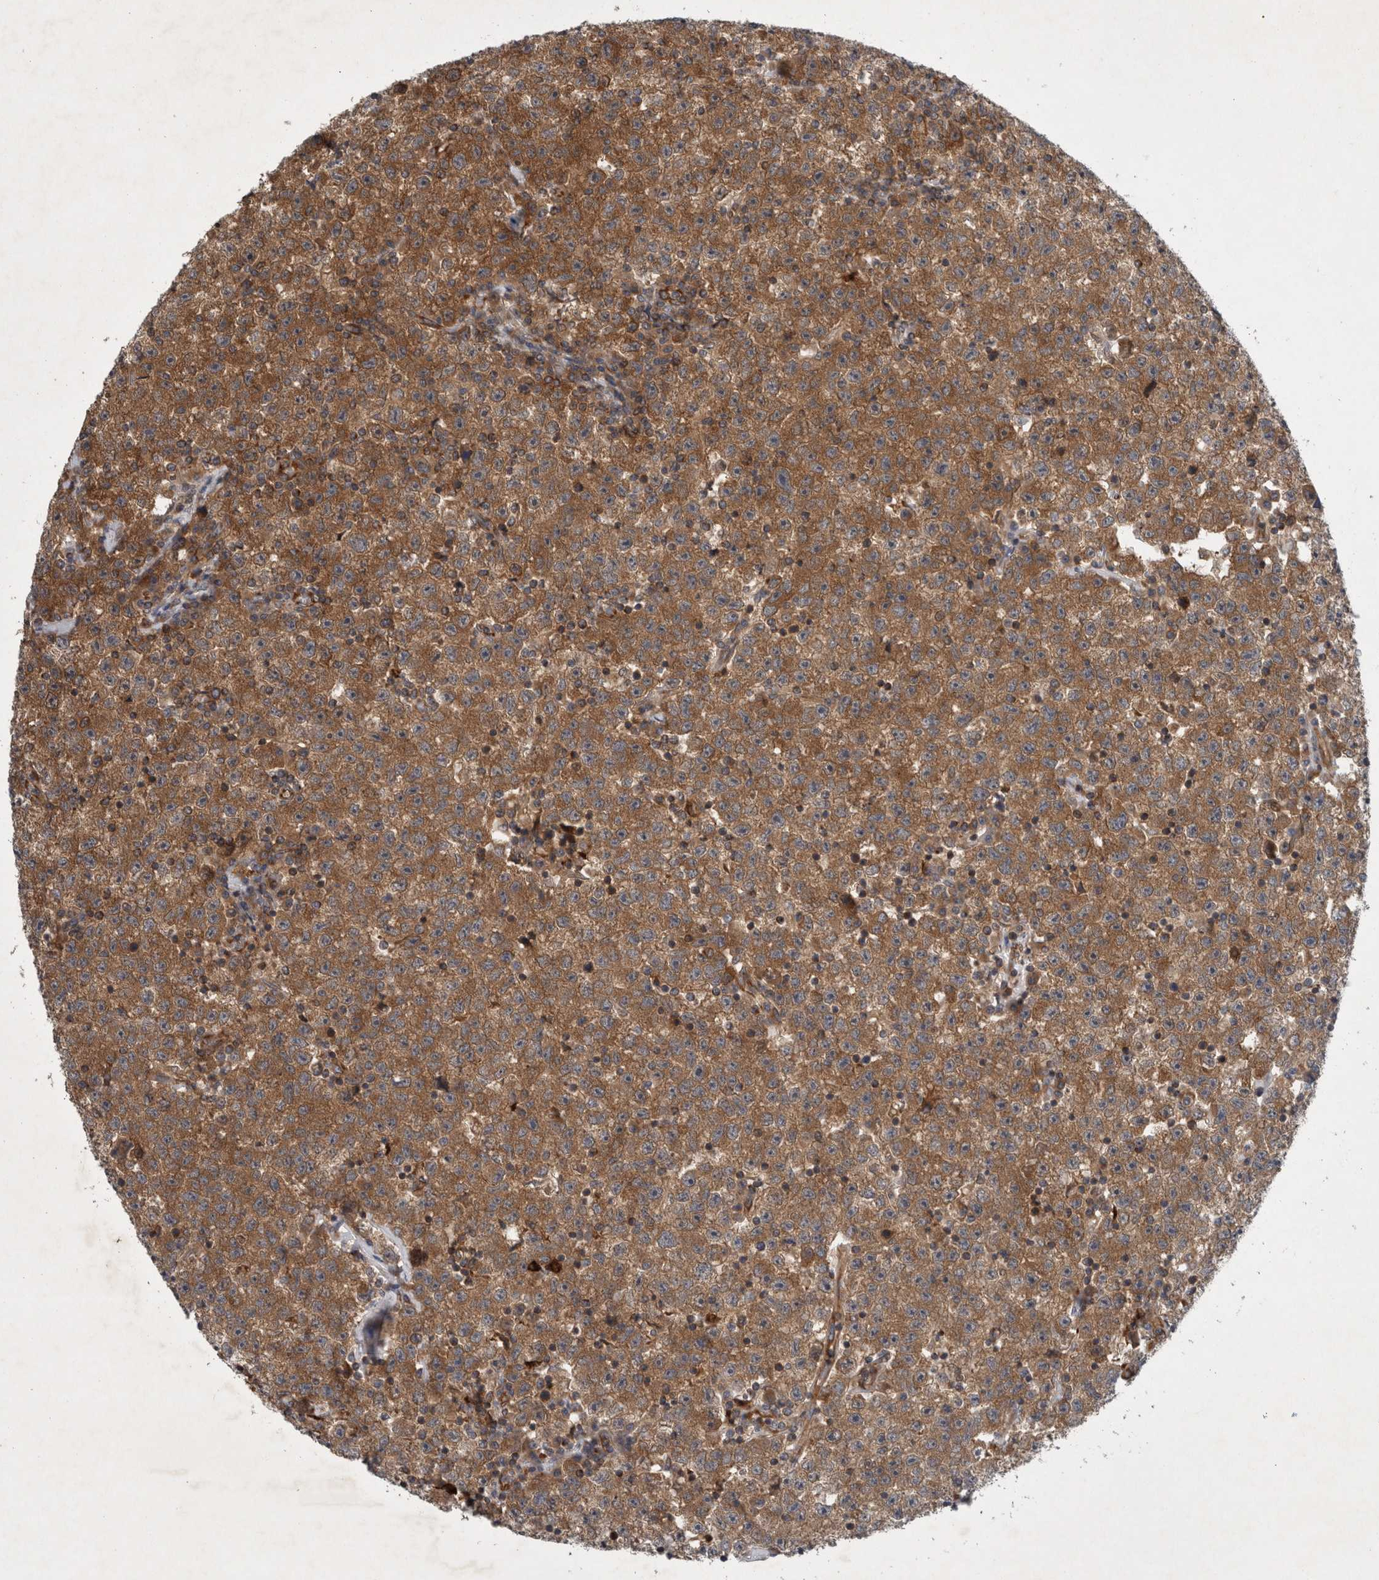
{"staining": {"intensity": "moderate", "quantity": ">75%", "location": "cytoplasmic/membranous"}, "tissue": "testis cancer", "cell_type": "Tumor cells", "image_type": "cancer", "snomed": [{"axis": "morphology", "description": "Seminoma, NOS"}, {"axis": "topography", "description": "Testis"}], "caption": "IHC histopathology image of neoplastic tissue: human seminoma (testis) stained using immunohistochemistry (IHC) demonstrates medium levels of moderate protein expression localized specifically in the cytoplasmic/membranous of tumor cells, appearing as a cytoplasmic/membranous brown color.", "gene": "PDCD2", "patient": {"sex": "male", "age": 22}}